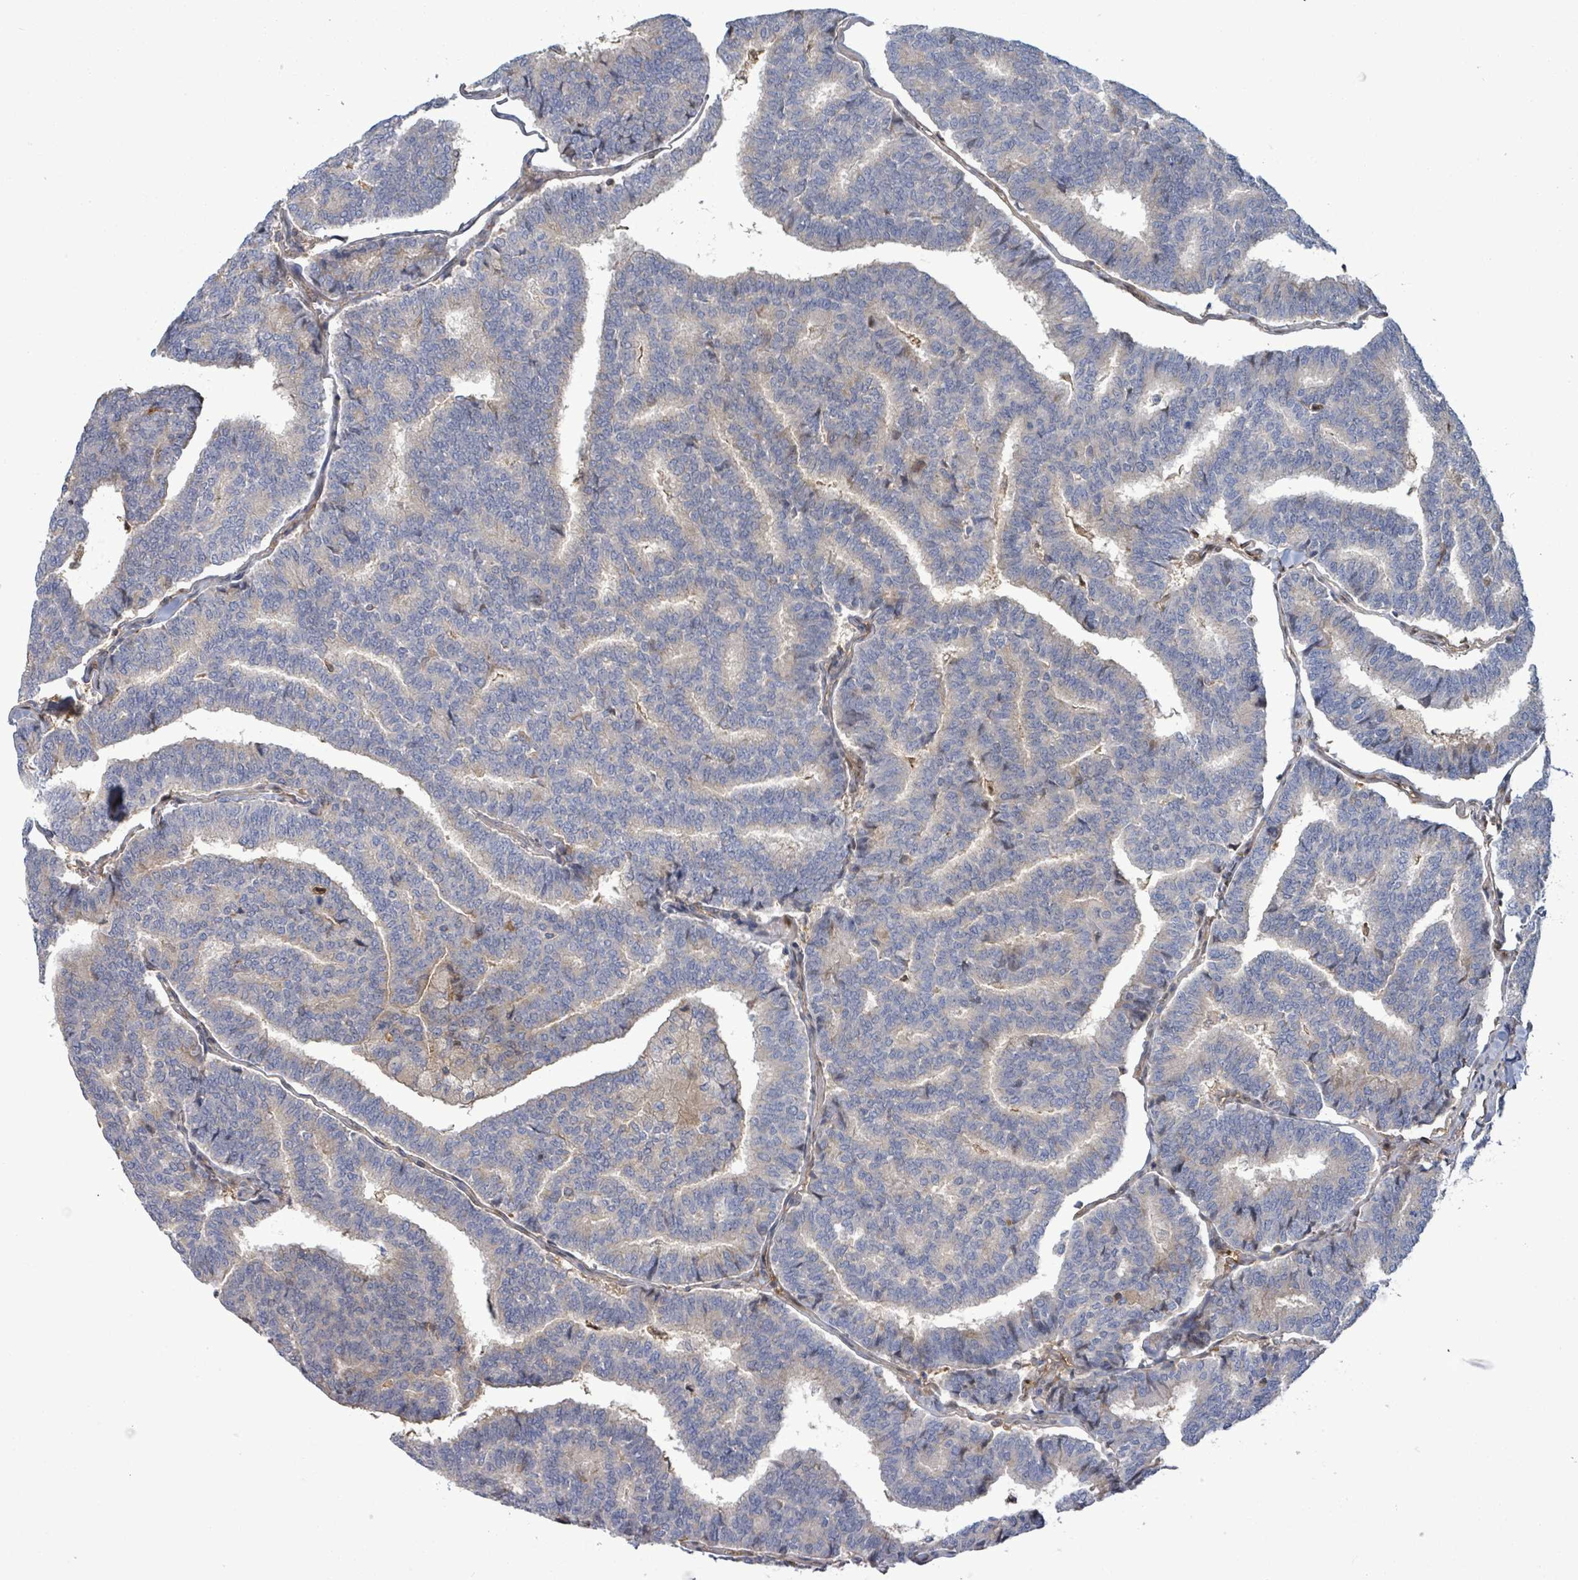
{"staining": {"intensity": "negative", "quantity": "none", "location": "none"}, "tissue": "thyroid cancer", "cell_type": "Tumor cells", "image_type": "cancer", "snomed": [{"axis": "morphology", "description": "Papillary adenocarcinoma, NOS"}, {"axis": "topography", "description": "Thyroid gland"}], "caption": "IHC of thyroid cancer (papillary adenocarcinoma) reveals no staining in tumor cells.", "gene": "PGAM1", "patient": {"sex": "female", "age": 35}}